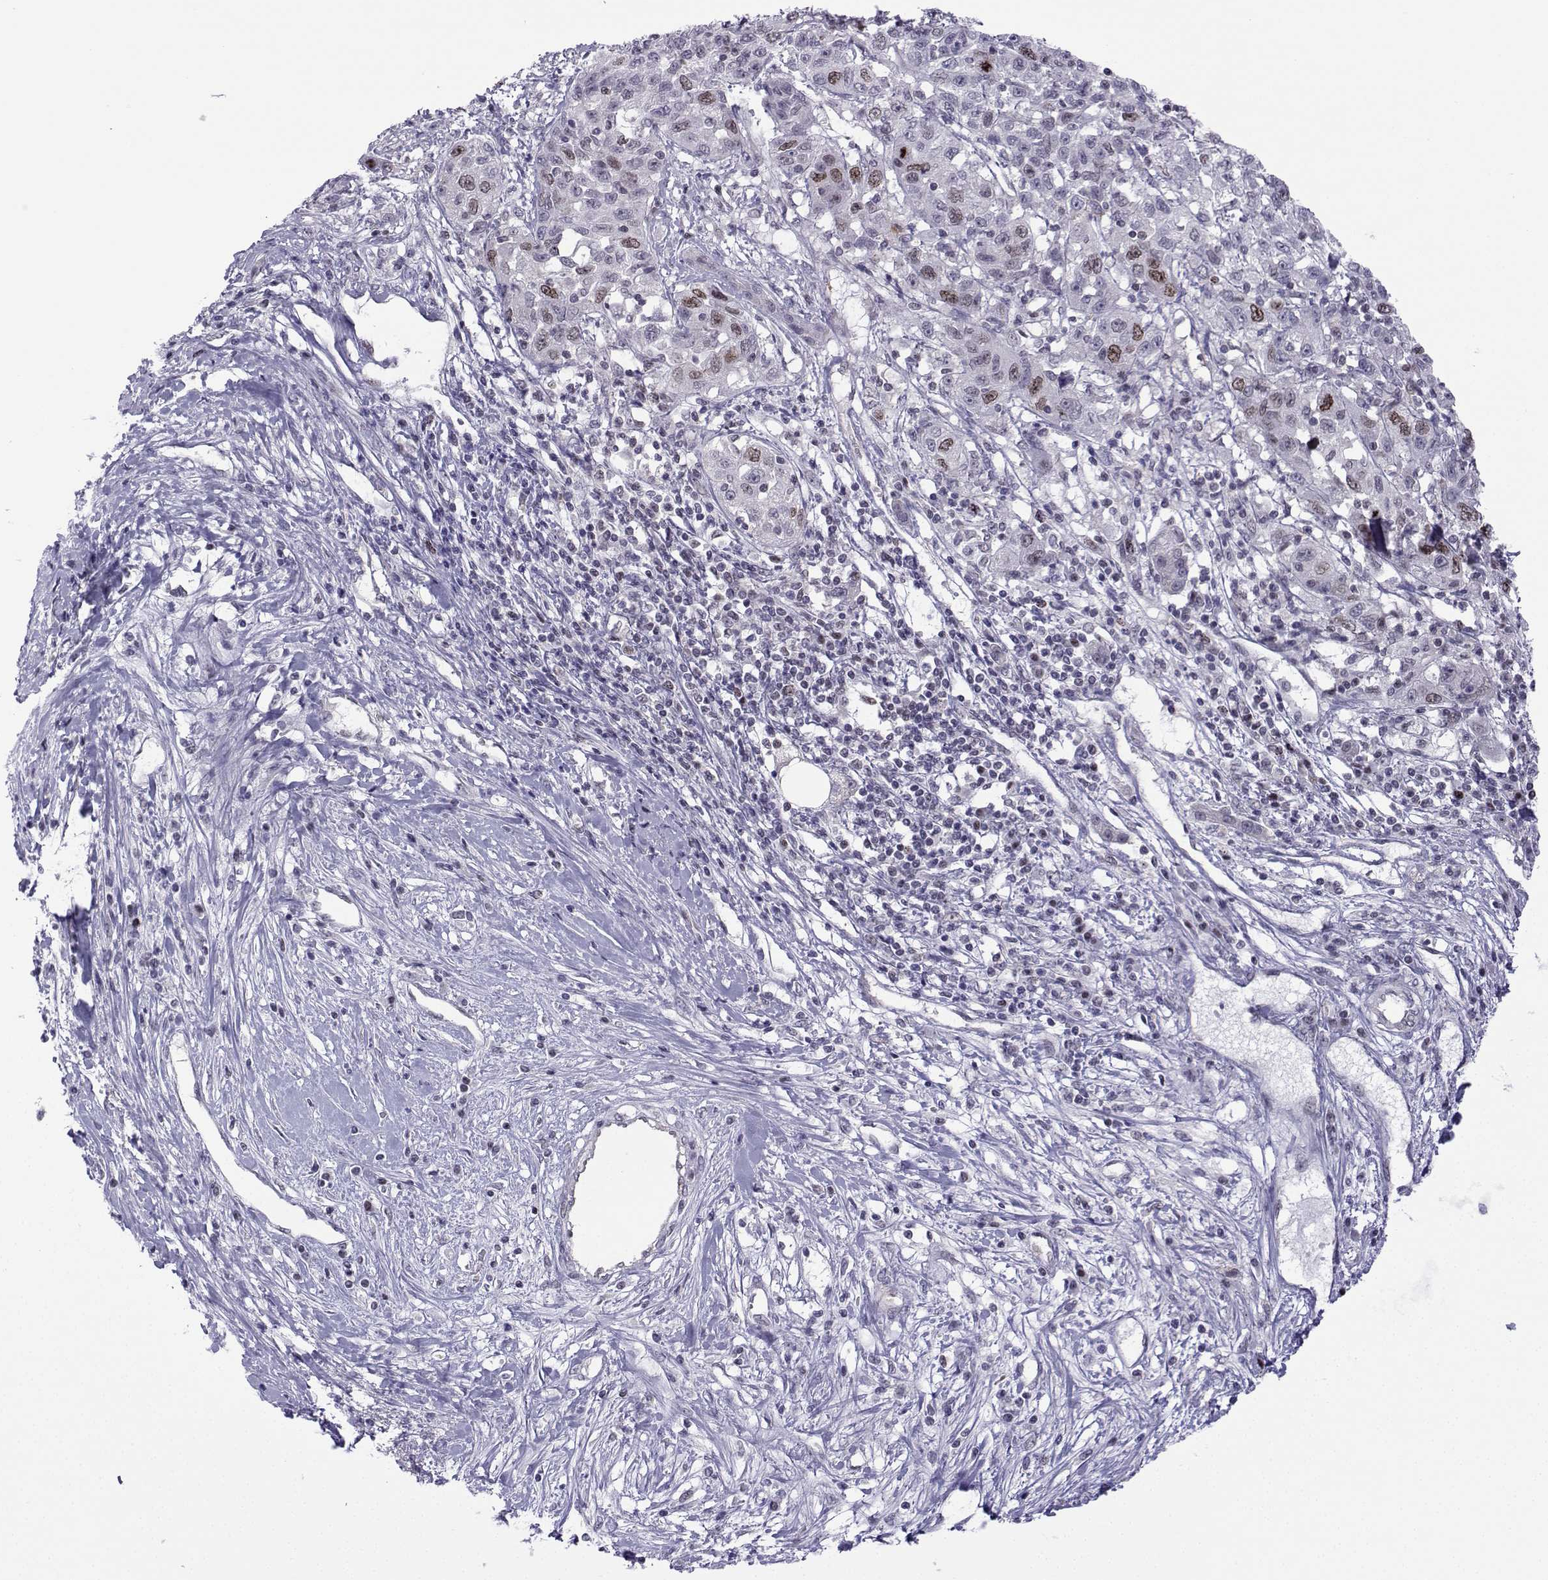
{"staining": {"intensity": "moderate", "quantity": "<25%", "location": "nuclear"}, "tissue": "liver cancer", "cell_type": "Tumor cells", "image_type": "cancer", "snomed": [{"axis": "morphology", "description": "Adenocarcinoma, NOS"}, {"axis": "morphology", "description": "Cholangiocarcinoma"}, {"axis": "topography", "description": "Liver"}], "caption": "Immunohistochemical staining of liver cancer demonstrates low levels of moderate nuclear expression in about <25% of tumor cells.", "gene": "INCENP", "patient": {"sex": "male", "age": 64}}